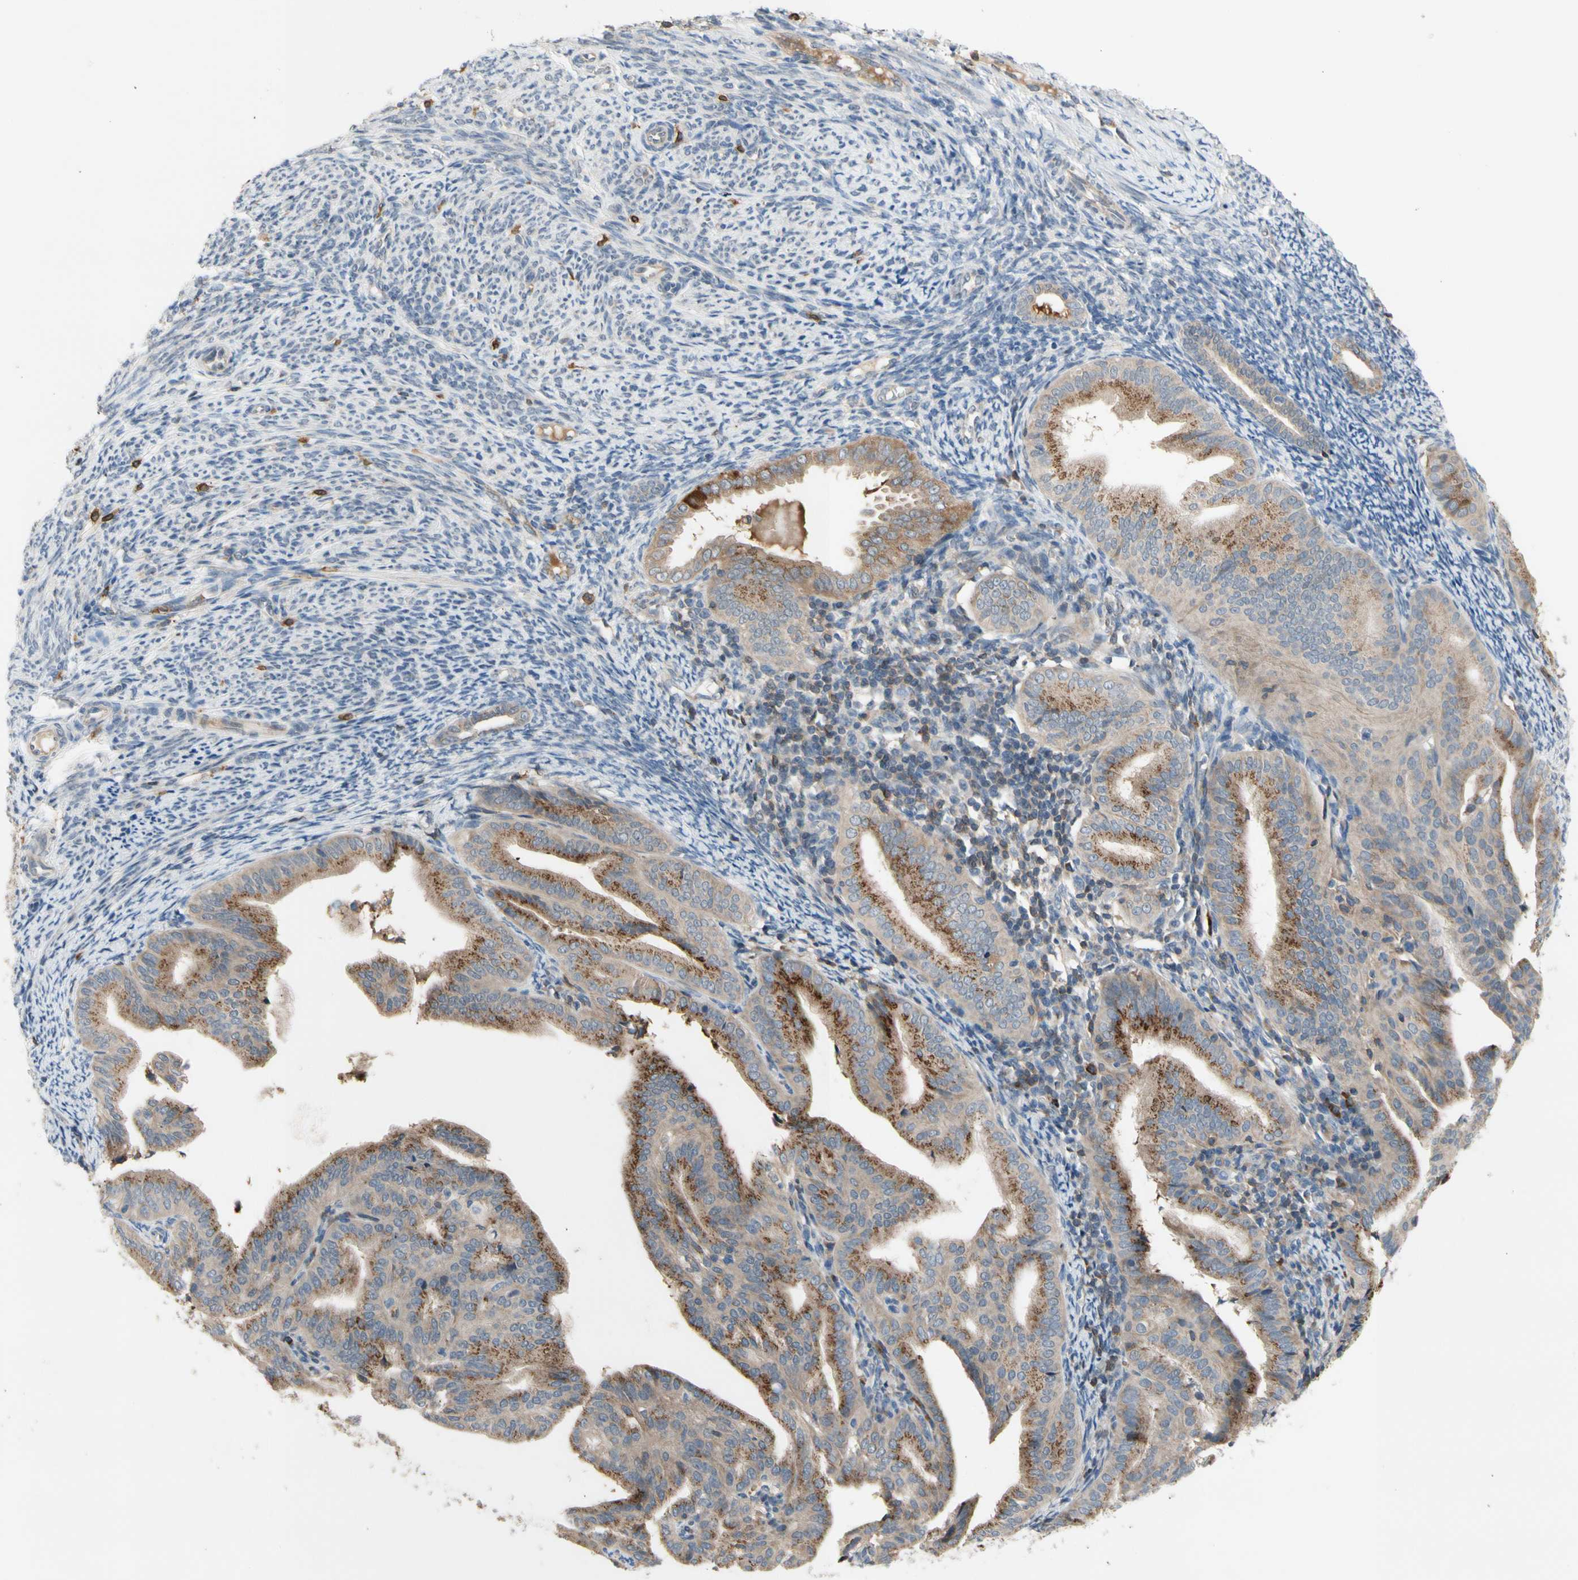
{"staining": {"intensity": "moderate", "quantity": ">75%", "location": "cytoplasmic/membranous"}, "tissue": "endometrial cancer", "cell_type": "Tumor cells", "image_type": "cancer", "snomed": [{"axis": "morphology", "description": "Adenocarcinoma, NOS"}, {"axis": "topography", "description": "Endometrium"}], "caption": "Protein expression analysis of human endometrial cancer reveals moderate cytoplasmic/membranous expression in approximately >75% of tumor cells. Ihc stains the protein of interest in brown and the nuclei are stained blue.", "gene": "GALNT5", "patient": {"sex": "female", "age": 58}}